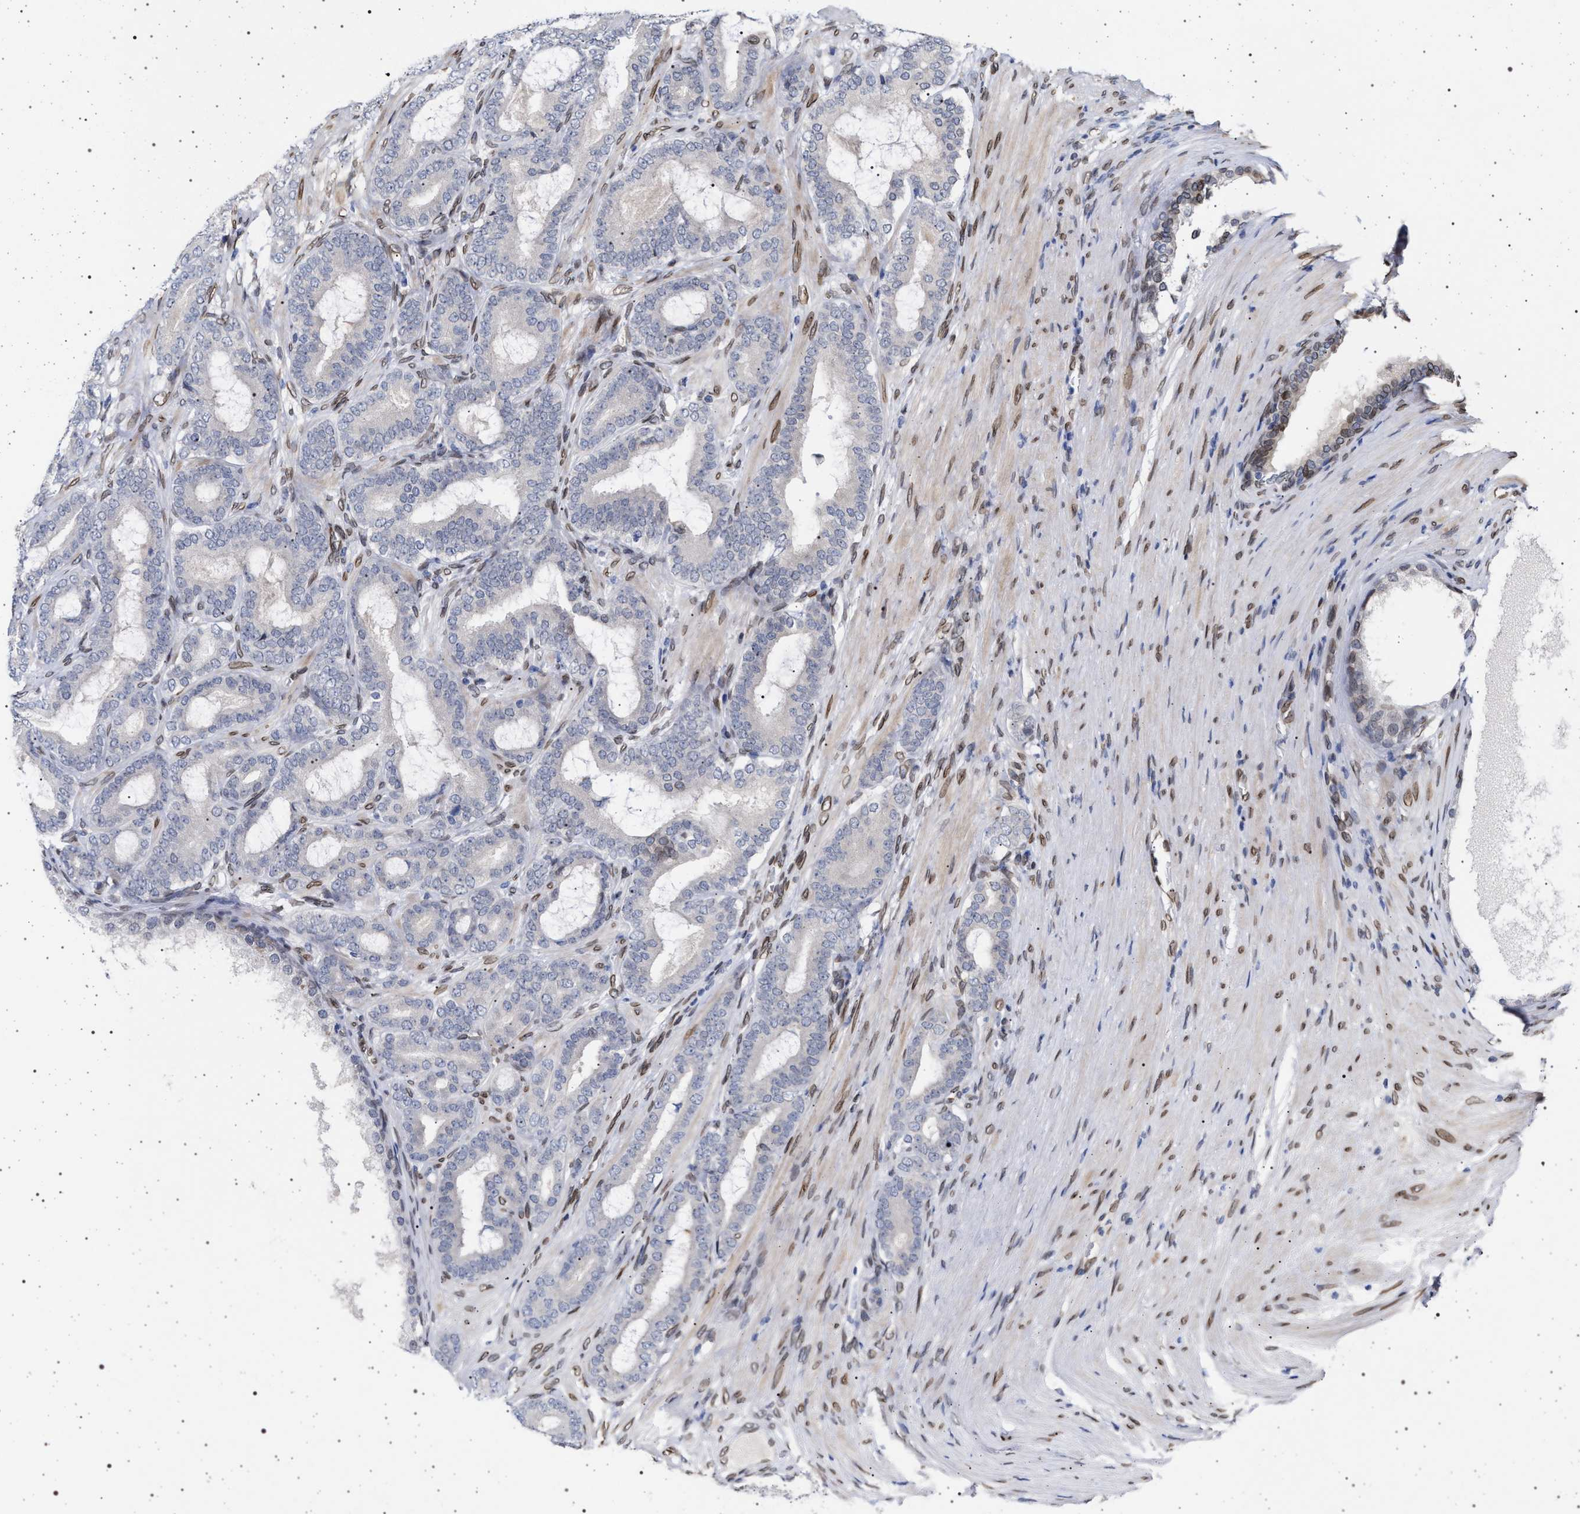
{"staining": {"intensity": "negative", "quantity": "none", "location": "none"}, "tissue": "prostate cancer", "cell_type": "Tumor cells", "image_type": "cancer", "snomed": [{"axis": "morphology", "description": "Adenocarcinoma, High grade"}, {"axis": "topography", "description": "Prostate"}], "caption": "A high-resolution image shows immunohistochemistry staining of prostate cancer (high-grade adenocarcinoma), which shows no significant expression in tumor cells. (Immunohistochemistry, brightfield microscopy, high magnification).", "gene": "ING2", "patient": {"sex": "male", "age": 60}}